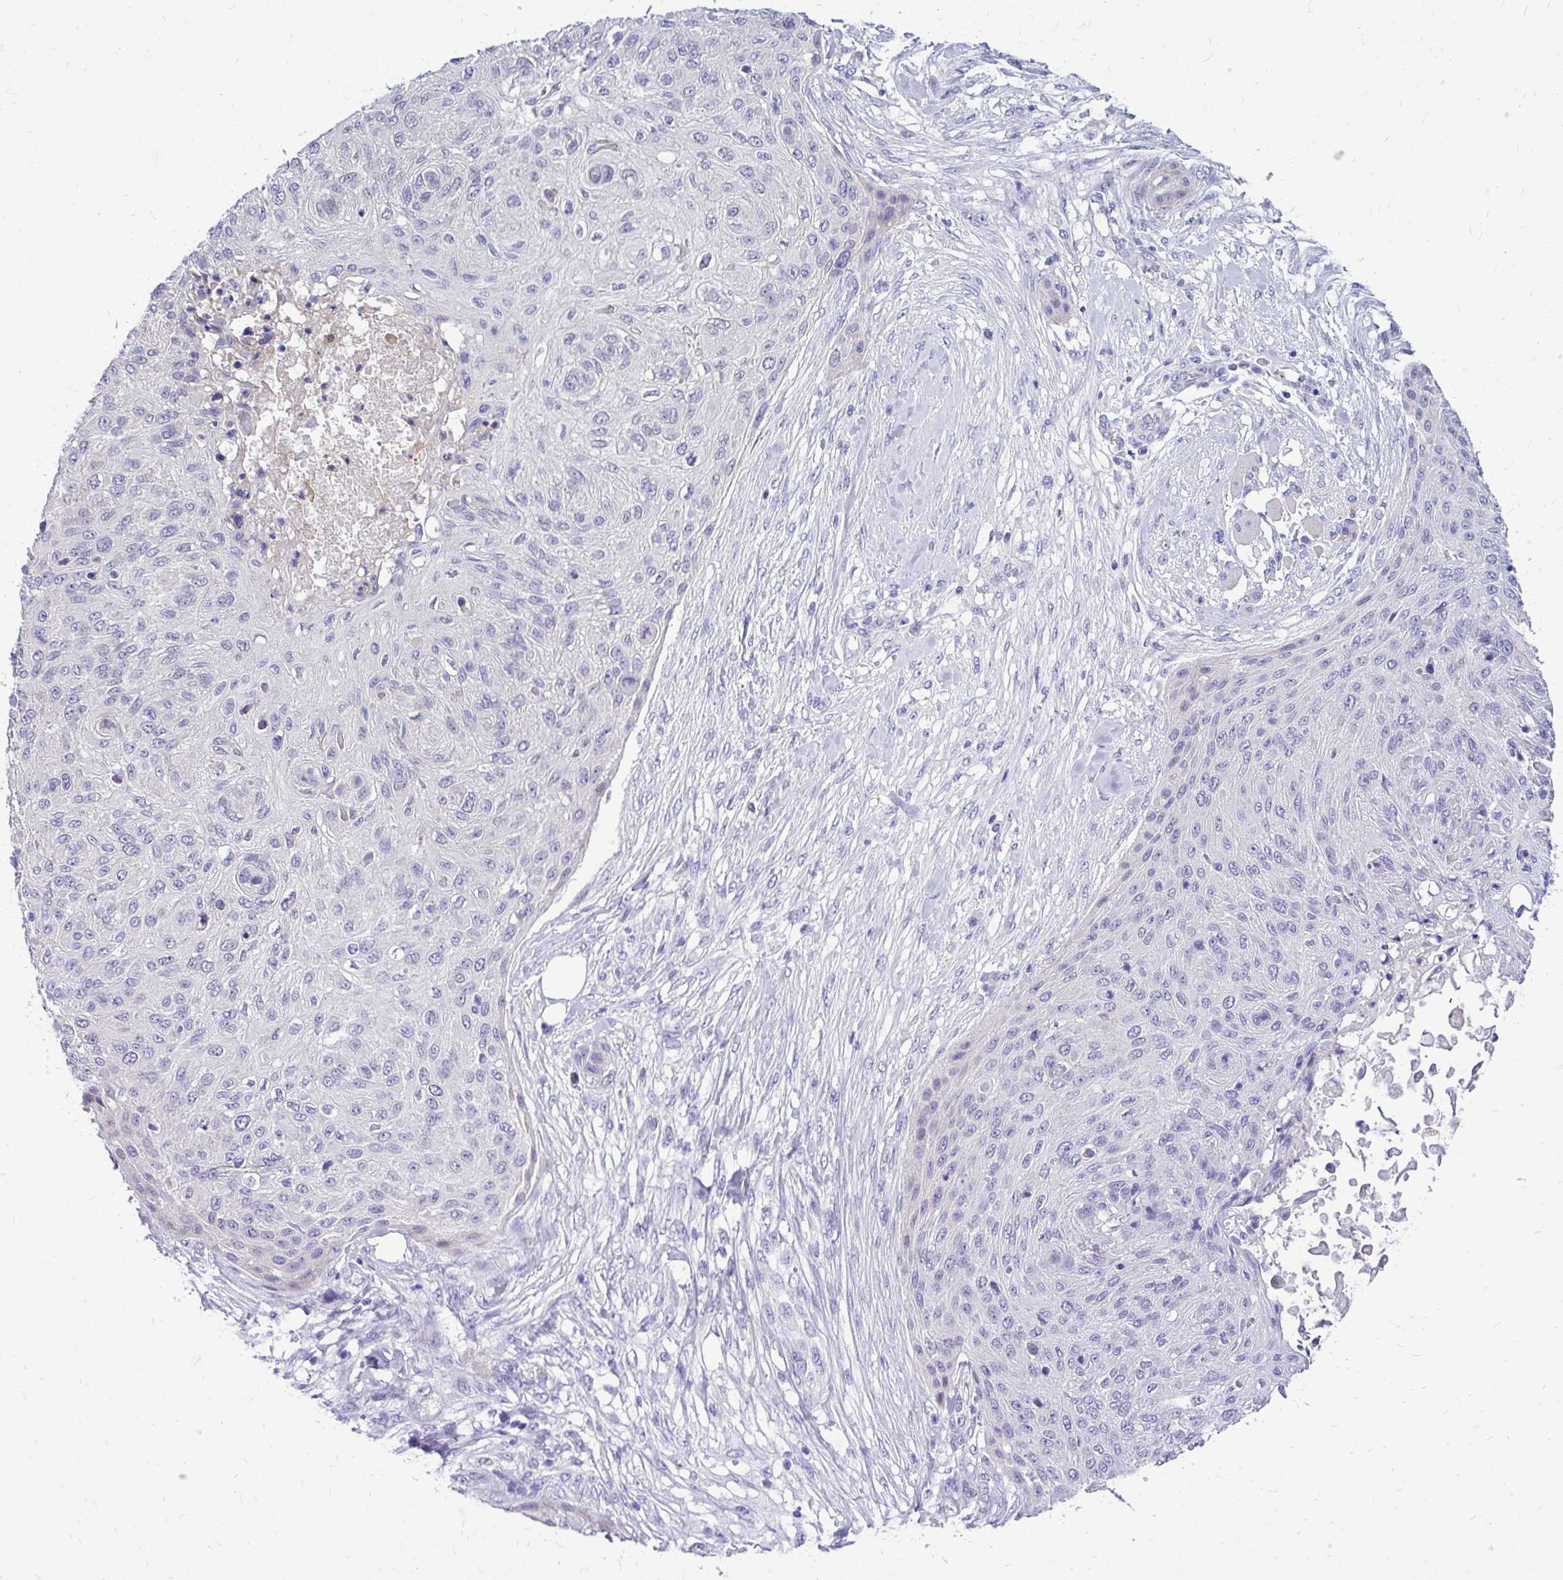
{"staining": {"intensity": "negative", "quantity": "none", "location": "none"}, "tissue": "skin cancer", "cell_type": "Tumor cells", "image_type": "cancer", "snomed": [{"axis": "morphology", "description": "Squamous cell carcinoma, NOS"}, {"axis": "topography", "description": "Skin"}], "caption": "This is a photomicrograph of IHC staining of skin cancer (squamous cell carcinoma), which shows no expression in tumor cells.", "gene": "ZSWIM9", "patient": {"sex": "female", "age": 87}}